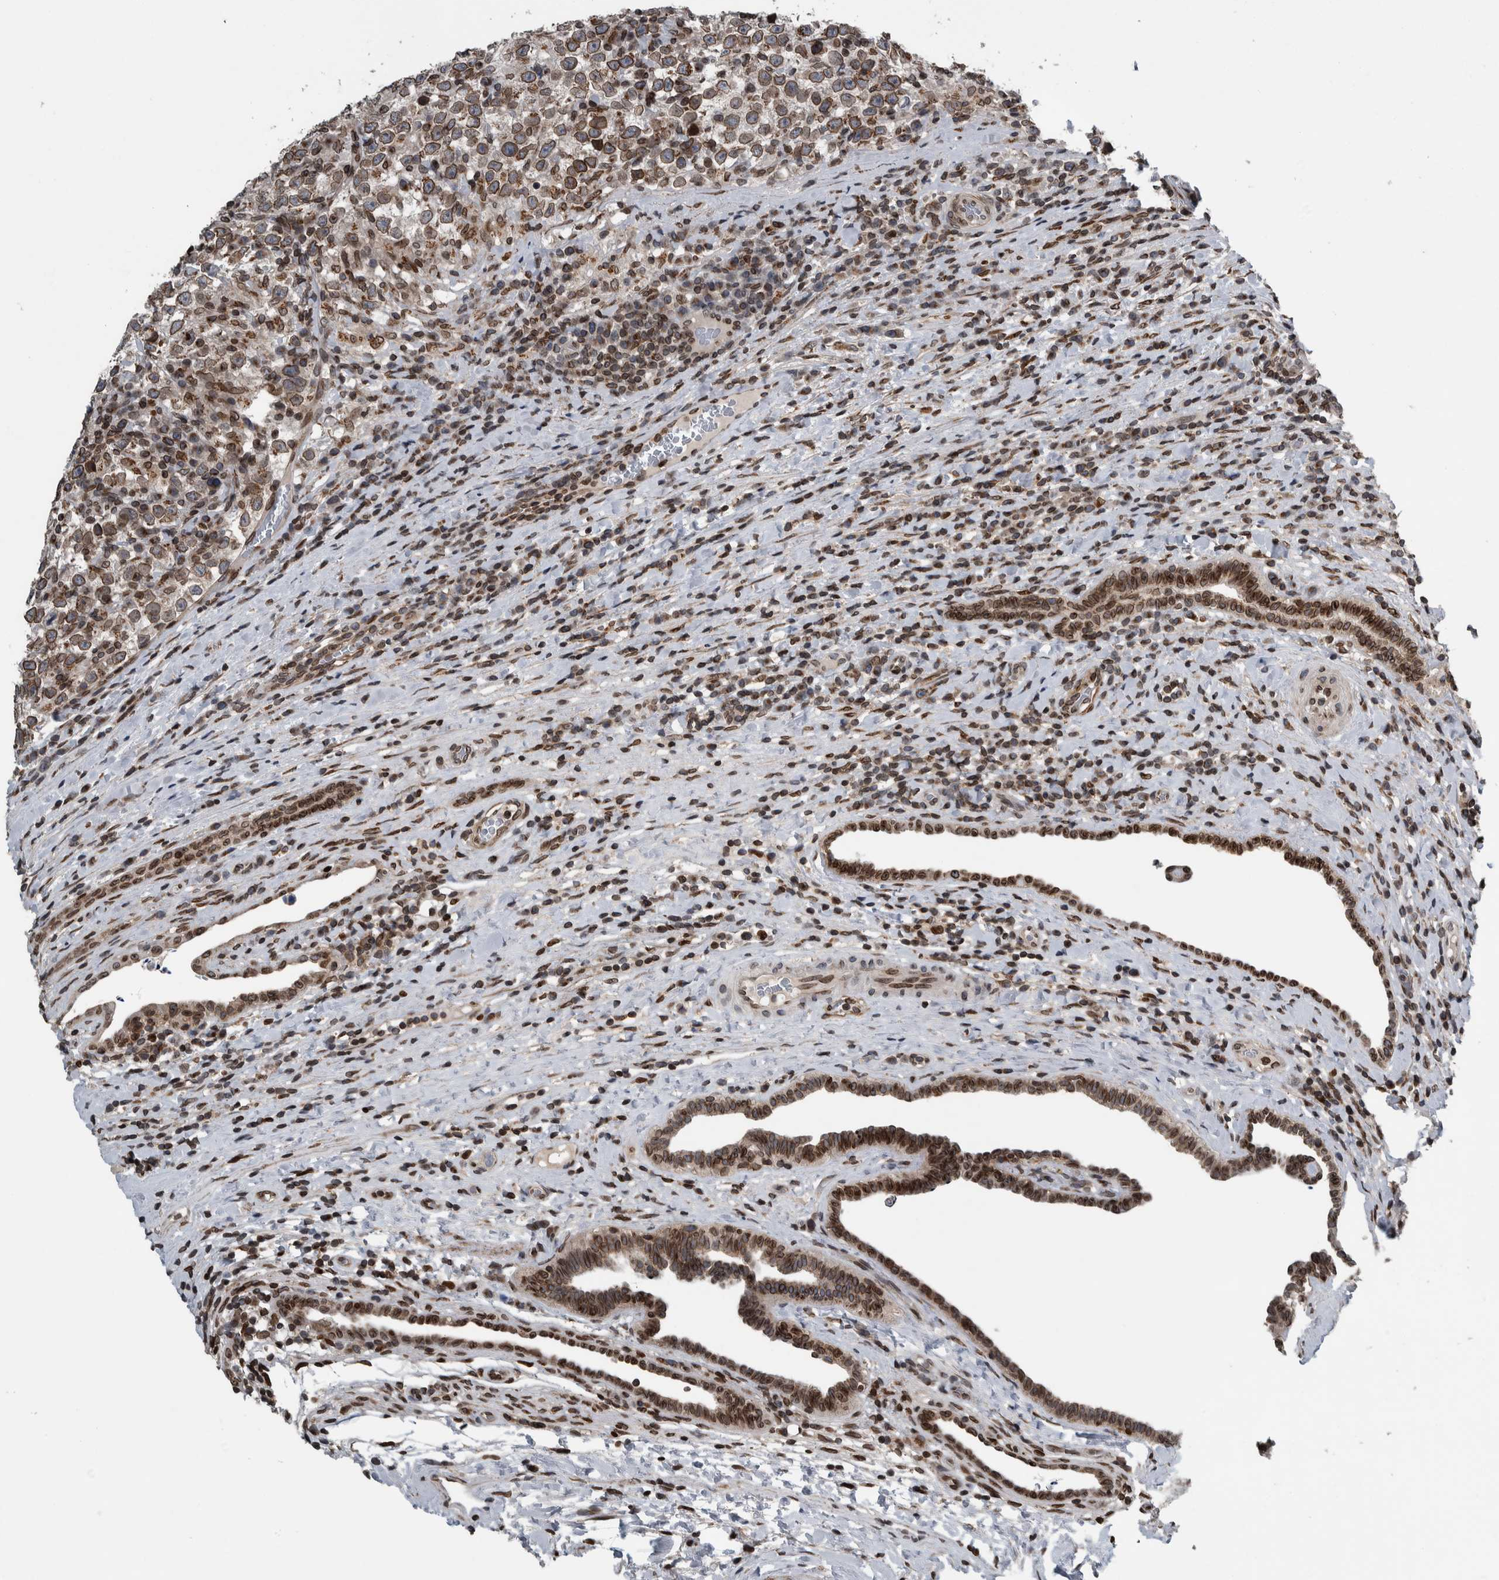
{"staining": {"intensity": "moderate", "quantity": ">75%", "location": "cytoplasmic/membranous,nuclear"}, "tissue": "testis cancer", "cell_type": "Tumor cells", "image_type": "cancer", "snomed": [{"axis": "morphology", "description": "Normal tissue, NOS"}, {"axis": "morphology", "description": "Seminoma, NOS"}, {"axis": "topography", "description": "Testis"}], "caption": "Testis seminoma stained for a protein shows moderate cytoplasmic/membranous and nuclear positivity in tumor cells.", "gene": "FAM135B", "patient": {"sex": "male", "age": 43}}